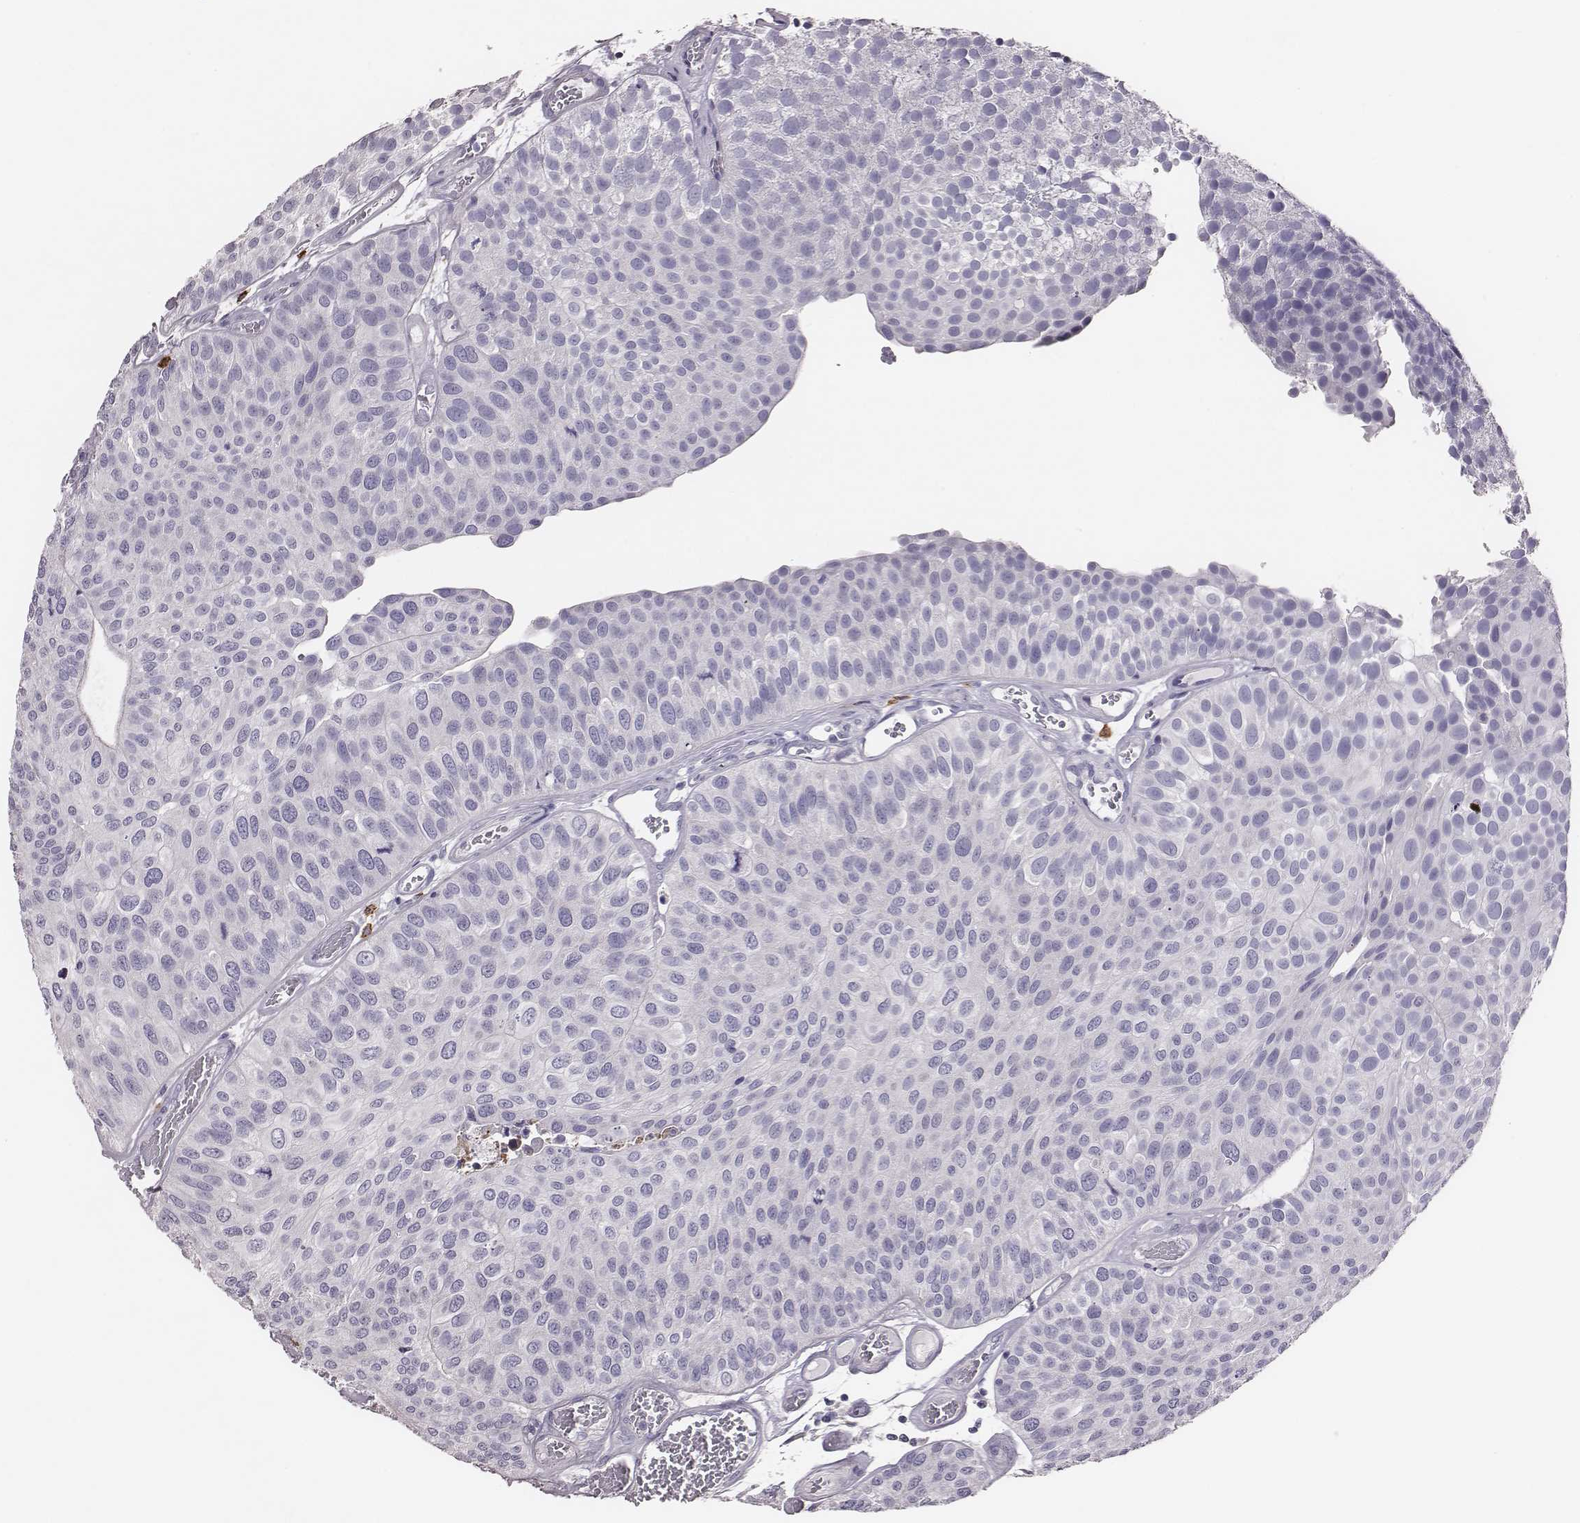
{"staining": {"intensity": "negative", "quantity": "none", "location": "none"}, "tissue": "urothelial cancer", "cell_type": "Tumor cells", "image_type": "cancer", "snomed": [{"axis": "morphology", "description": "Urothelial carcinoma, Low grade"}, {"axis": "topography", "description": "Urinary bladder"}], "caption": "Immunohistochemistry photomicrograph of neoplastic tissue: human urothelial cancer stained with DAB demonstrates no significant protein staining in tumor cells.", "gene": "P2RY10", "patient": {"sex": "female", "age": 87}}